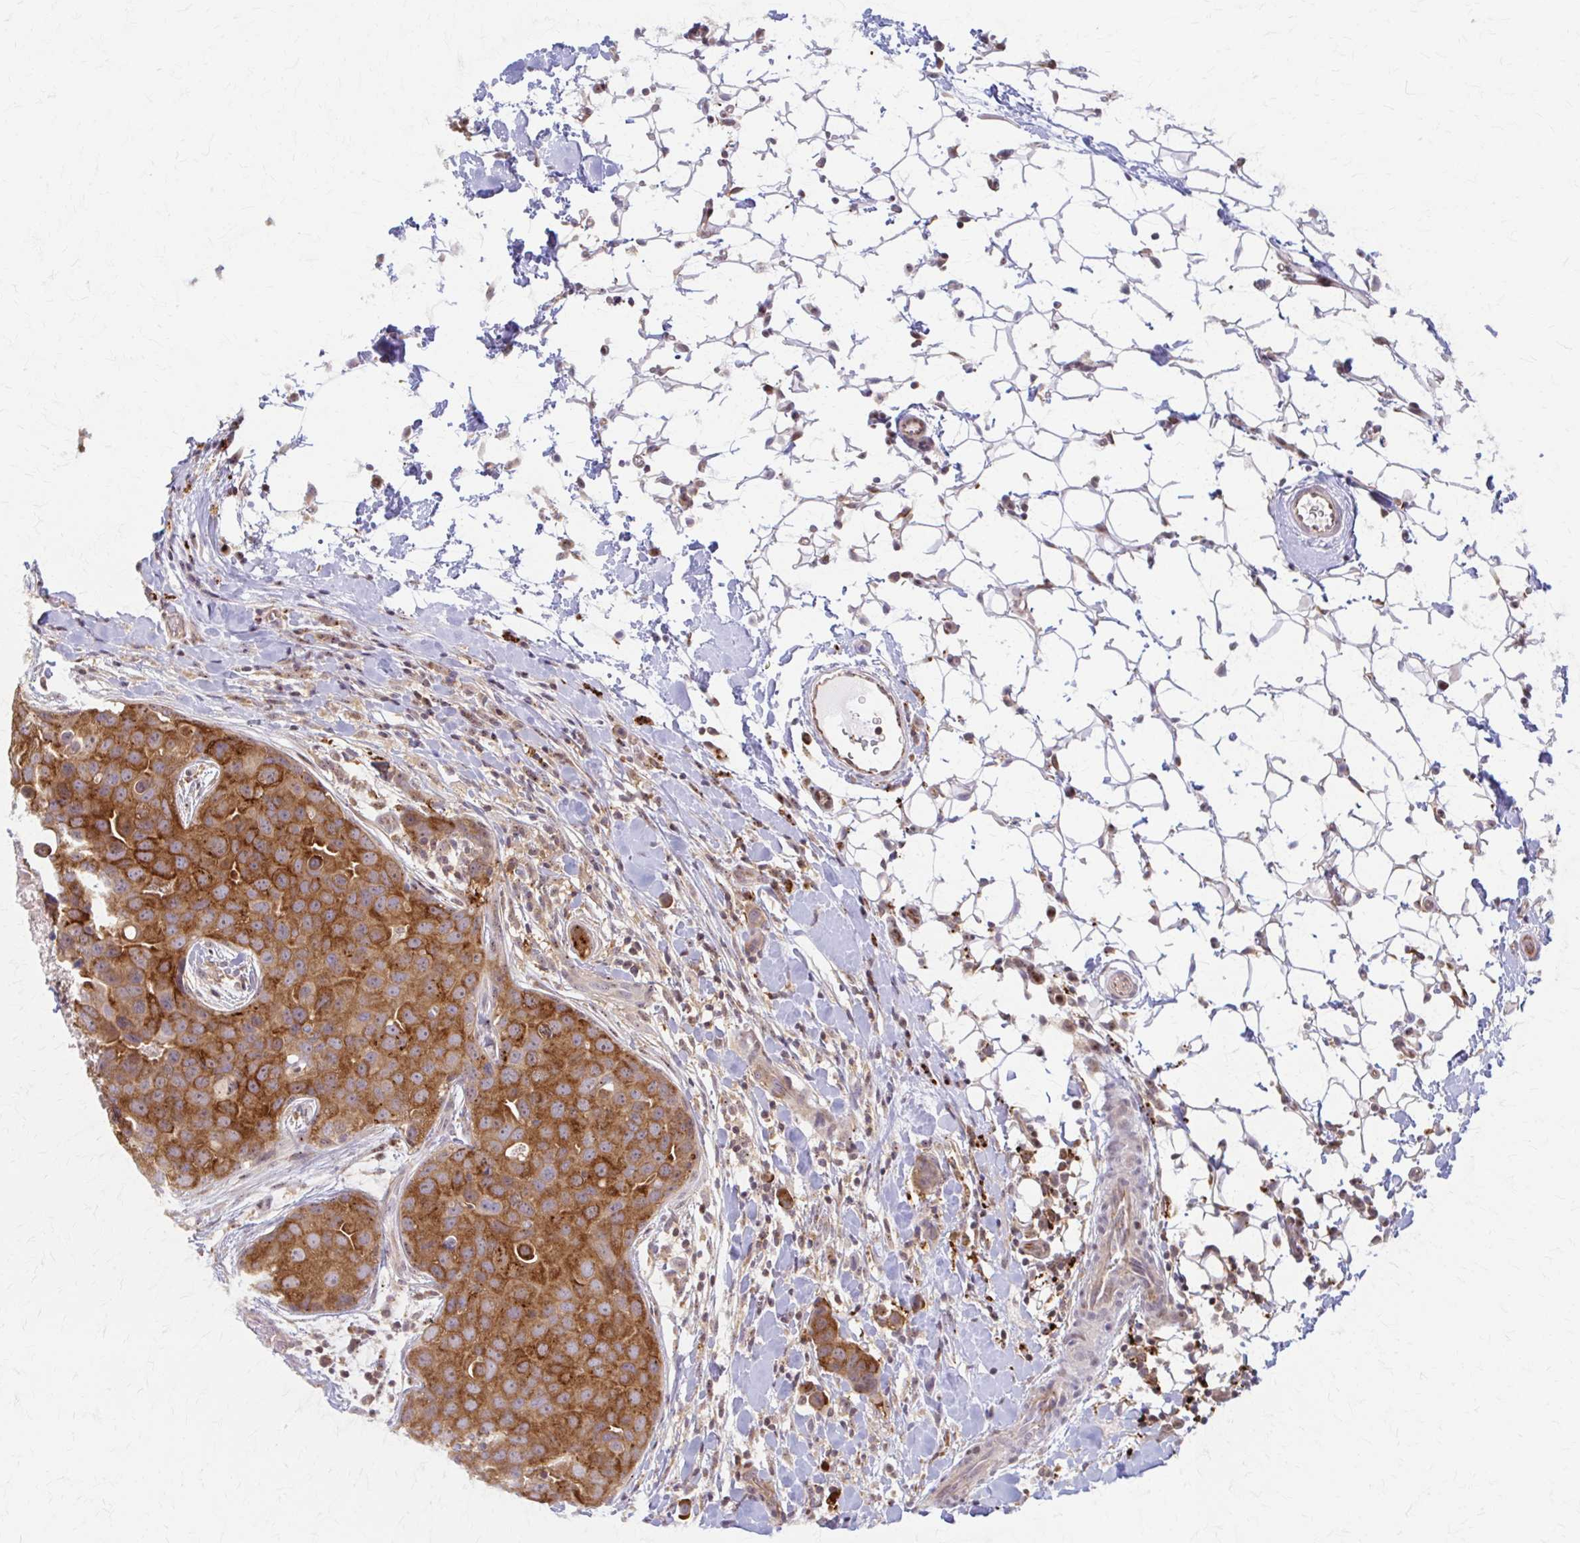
{"staining": {"intensity": "strong", "quantity": ">75%", "location": "cytoplasmic/membranous"}, "tissue": "breast cancer", "cell_type": "Tumor cells", "image_type": "cancer", "snomed": [{"axis": "morphology", "description": "Duct carcinoma"}, {"axis": "topography", "description": "Breast"}], "caption": "Breast cancer (invasive ductal carcinoma) stained for a protein reveals strong cytoplasmic/membranous positivity in tumor cells. Using DAB (brown) and hematoxylin (blue) stains, captured at high magnification using brightfield microscopy.", "gene": "ARHGAP35", "patient": {"sex": "female", "age": 24}}